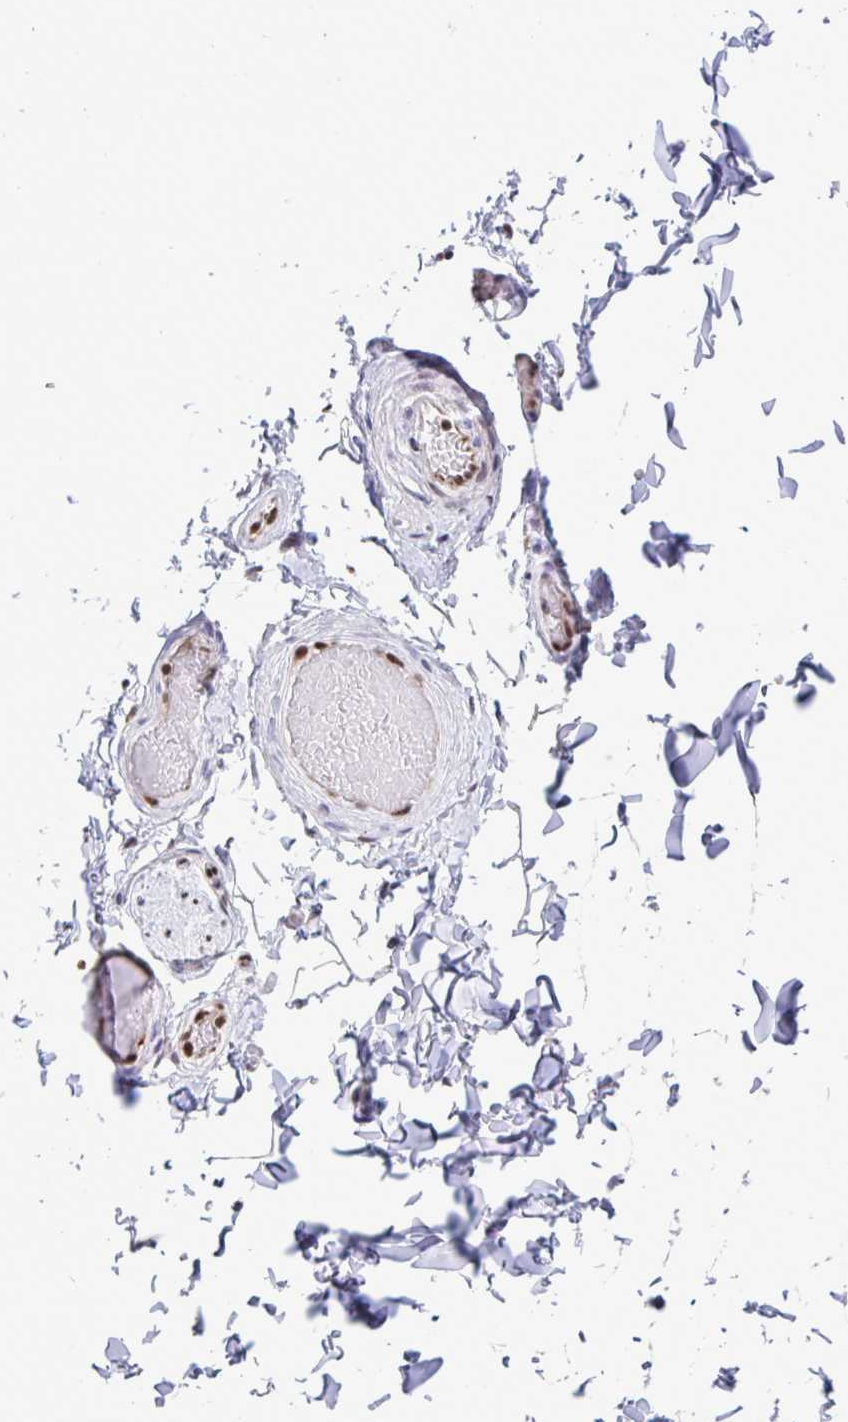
{"staining": {"intensity": "negative", "quantity": "none", "location": "none"}, "tissue": "adipose tissue", "cell_type": "Adipocytes", "image_type": "normal", "snomed": [{"axis": "morphology", "description": "Normal tissue, NOS"}, {"axis": "topography", "description": "Soft tissue"}, {"axis": "topography", "description": "Adipose tissue"}, {"axis": "topography", "description": "Vascular tissue"}, {"axis": "topography", "description": "Peripheral nerve tissue"}], "caption": "A photomicrograph of adipose tissue stained for a protein shows no brown staining in adipocytes. (DAB (3,3'-diaminobenzidine) IHC, high magnification).", "gene": "HMGB2", "patient": {"sex": "male", "age": 29}}